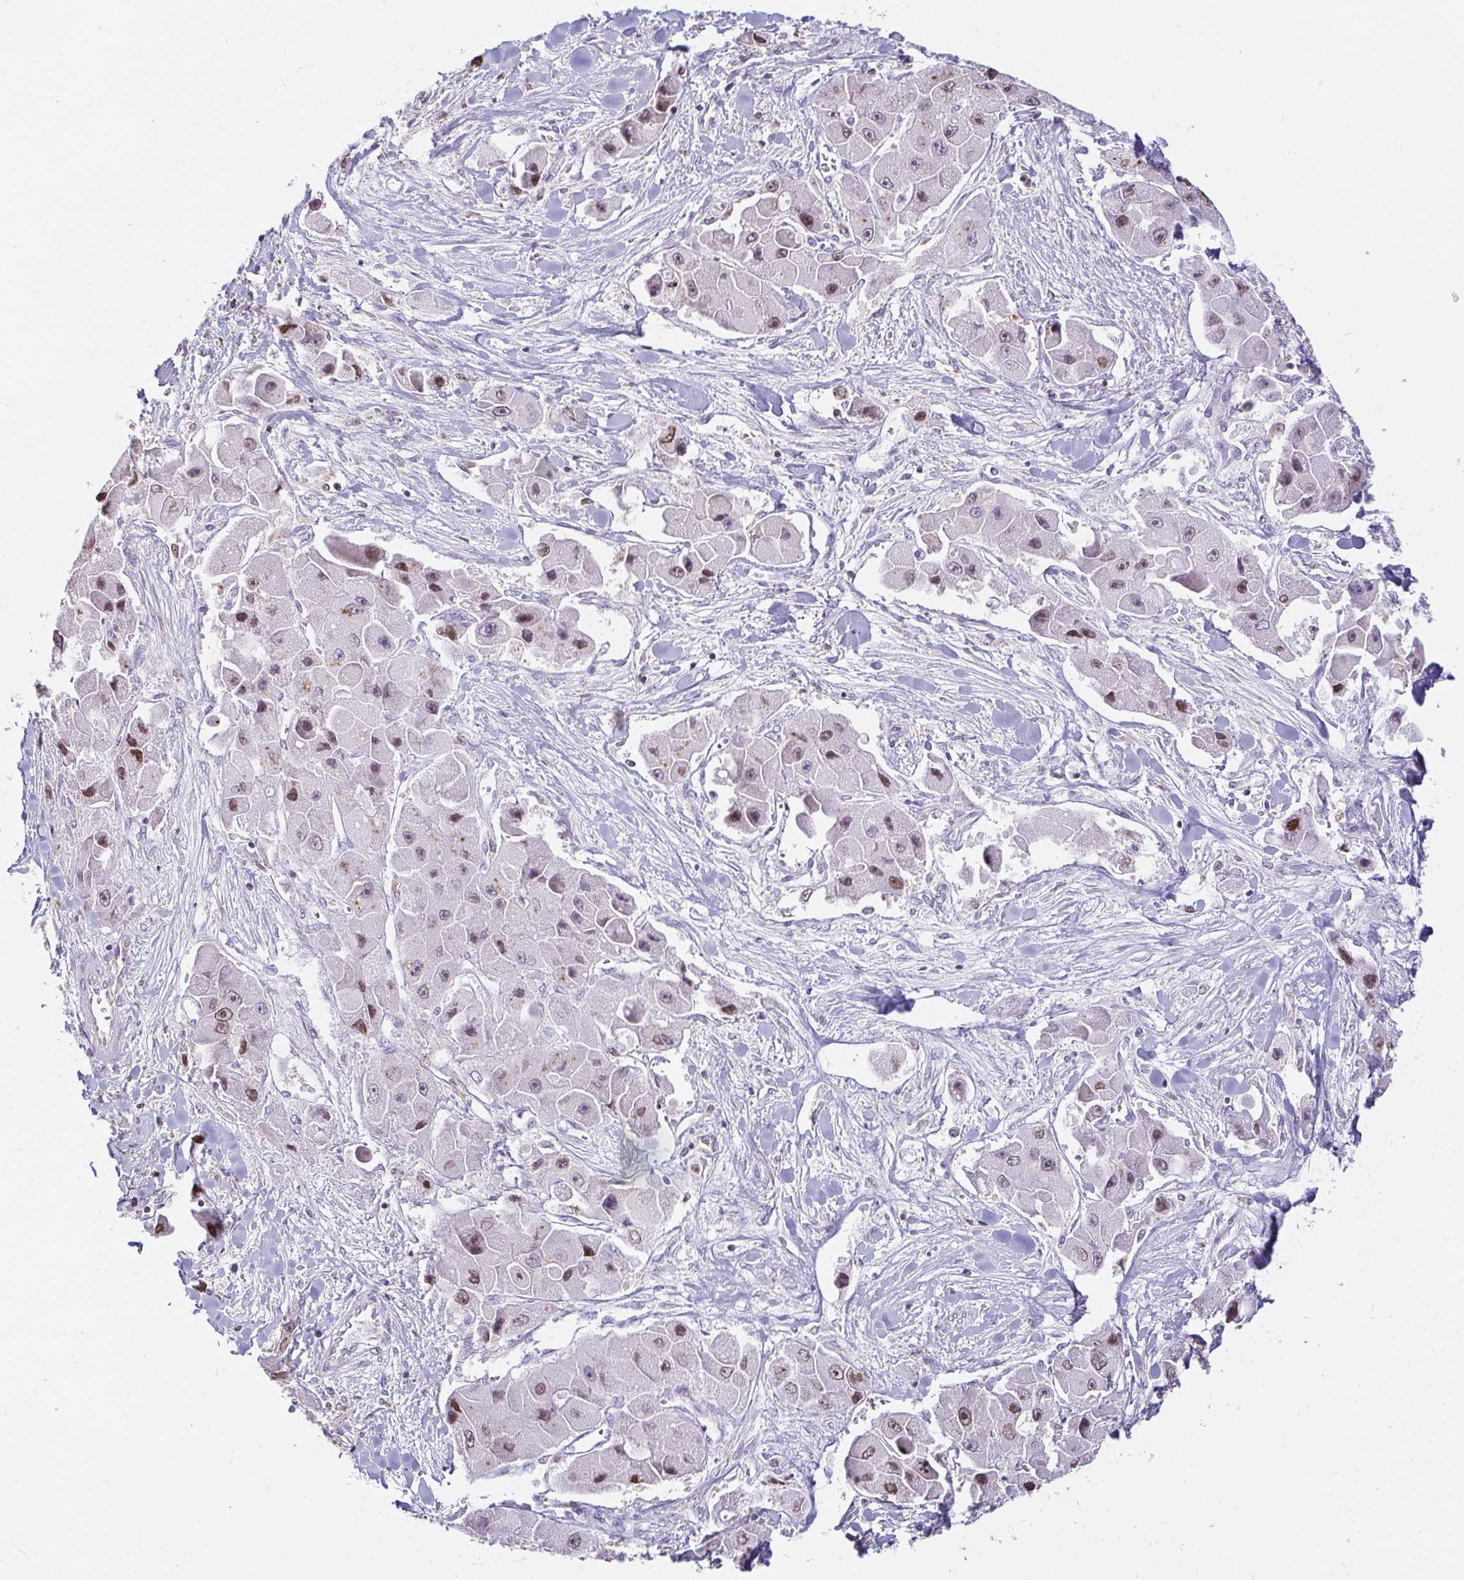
{"staining": {"intensity": "moderate", "quantity": ">75%", "location": "nuclear"}, "tissue": "liver cancer", "cell_type": "Tumor cells", "image_type": "cancer", "snomed": [{"axis": "morphology", "description": "Carcinoma, Hepatocellular, NOS"}, {"axis": "topography", "description": "Liver"}], "caption": "The image exhibits a brown stain indicating the presence of a protein in the nuclear of tumor cells in hepatocellular carcinoma (liver).", "gene": "CAPSL", "patient": {"sex": "male", "age": 24}}